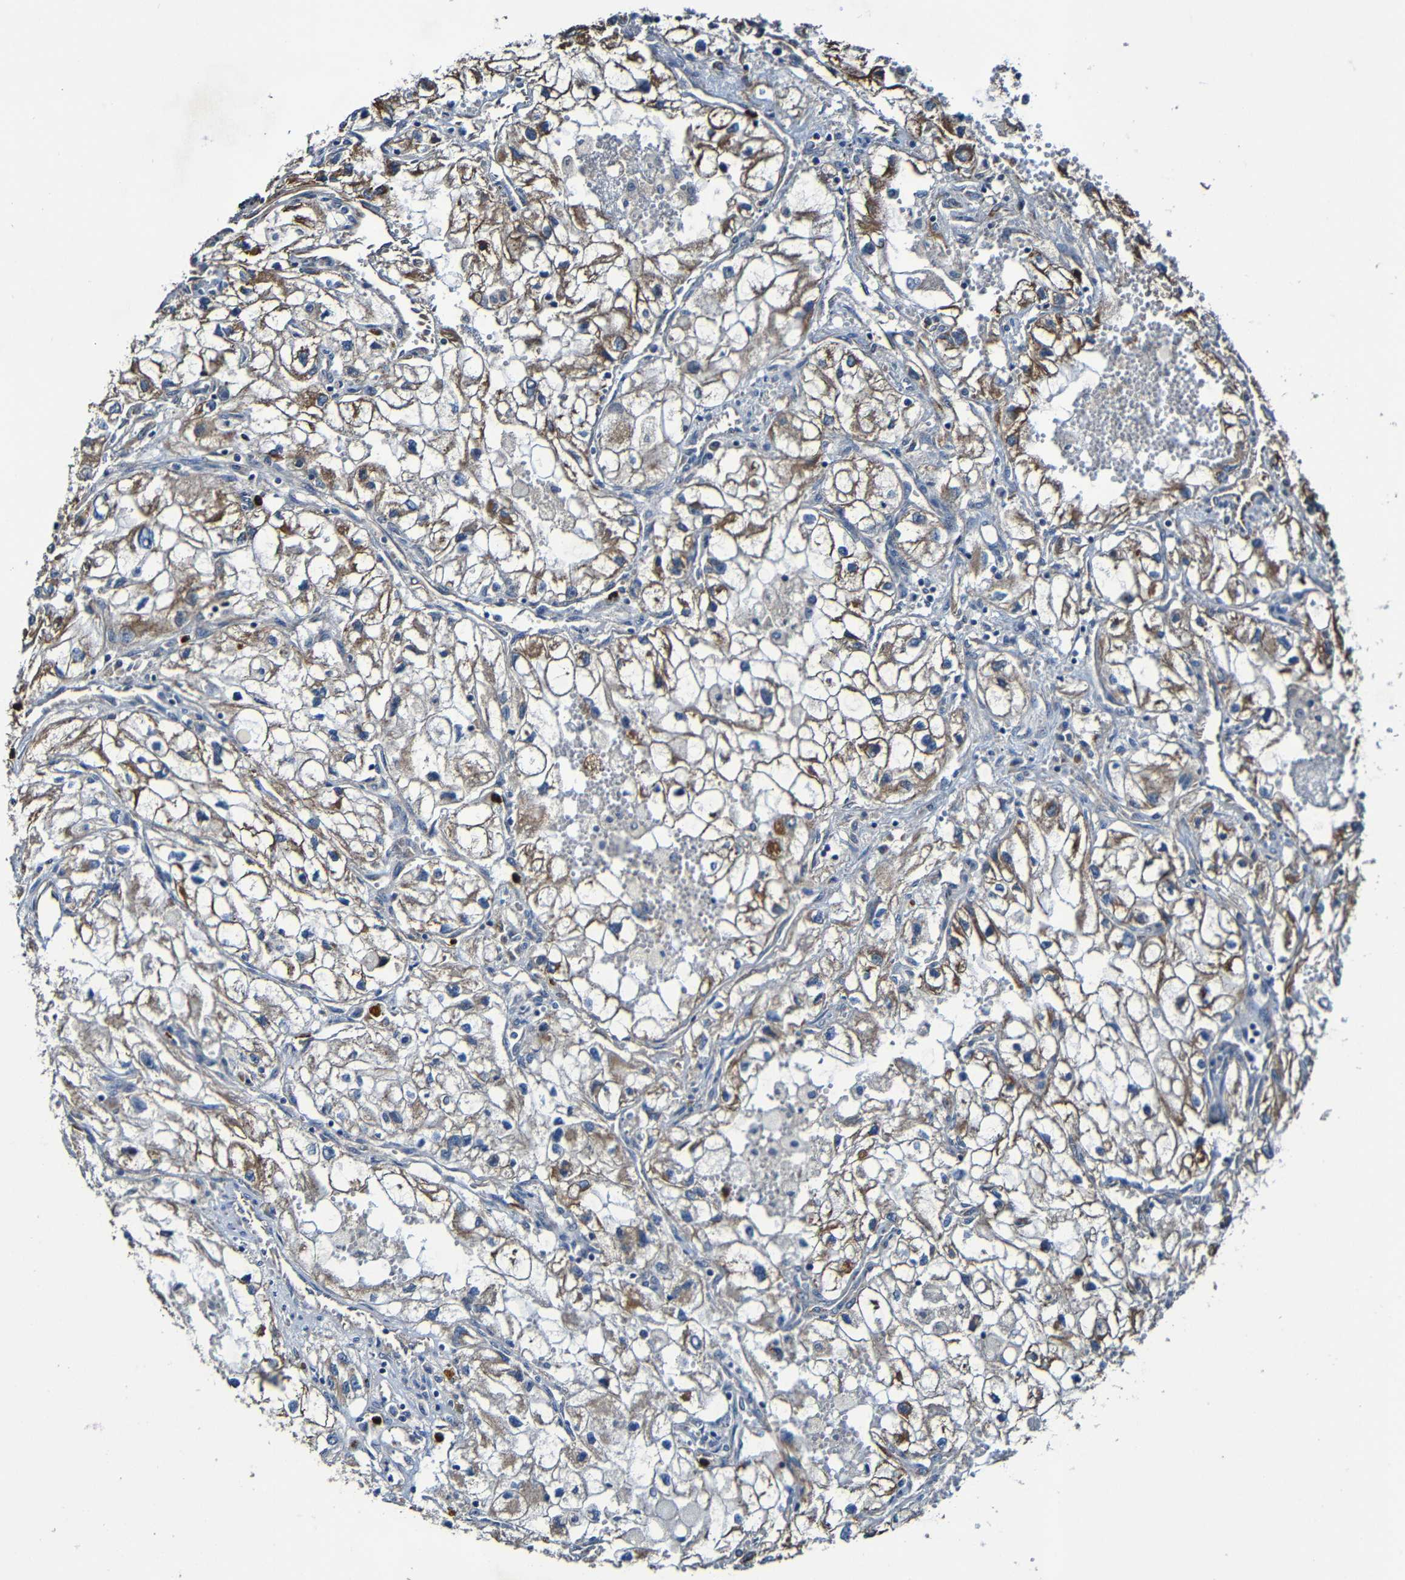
{"staining": {"intensity": "moderate", "quantity": "25%-75%", "location": "cytoplasmic/membranous"}, "tissue": "renal cancer", "cell_type": "Tumor cells", "image_type": "cancer", "snomed": [{"axis": "morphology", "description": "Adenocarcinoma, NOS"}, {"axis": "topography", "description": "Kidney"}], "caption": "High-magnification brightfield microscopy of adenocarcinoma (renal) stained with DAB (3,3'-diaminobenzidine) (brown) and counterstained with hematoxylin (blue). tumor cells exhibit moderate cytoplasmic/membranous expression is present in about25%-75% of cells.", "gene": "ADAM15", "patient": {"sex": "female", "age": 70}}